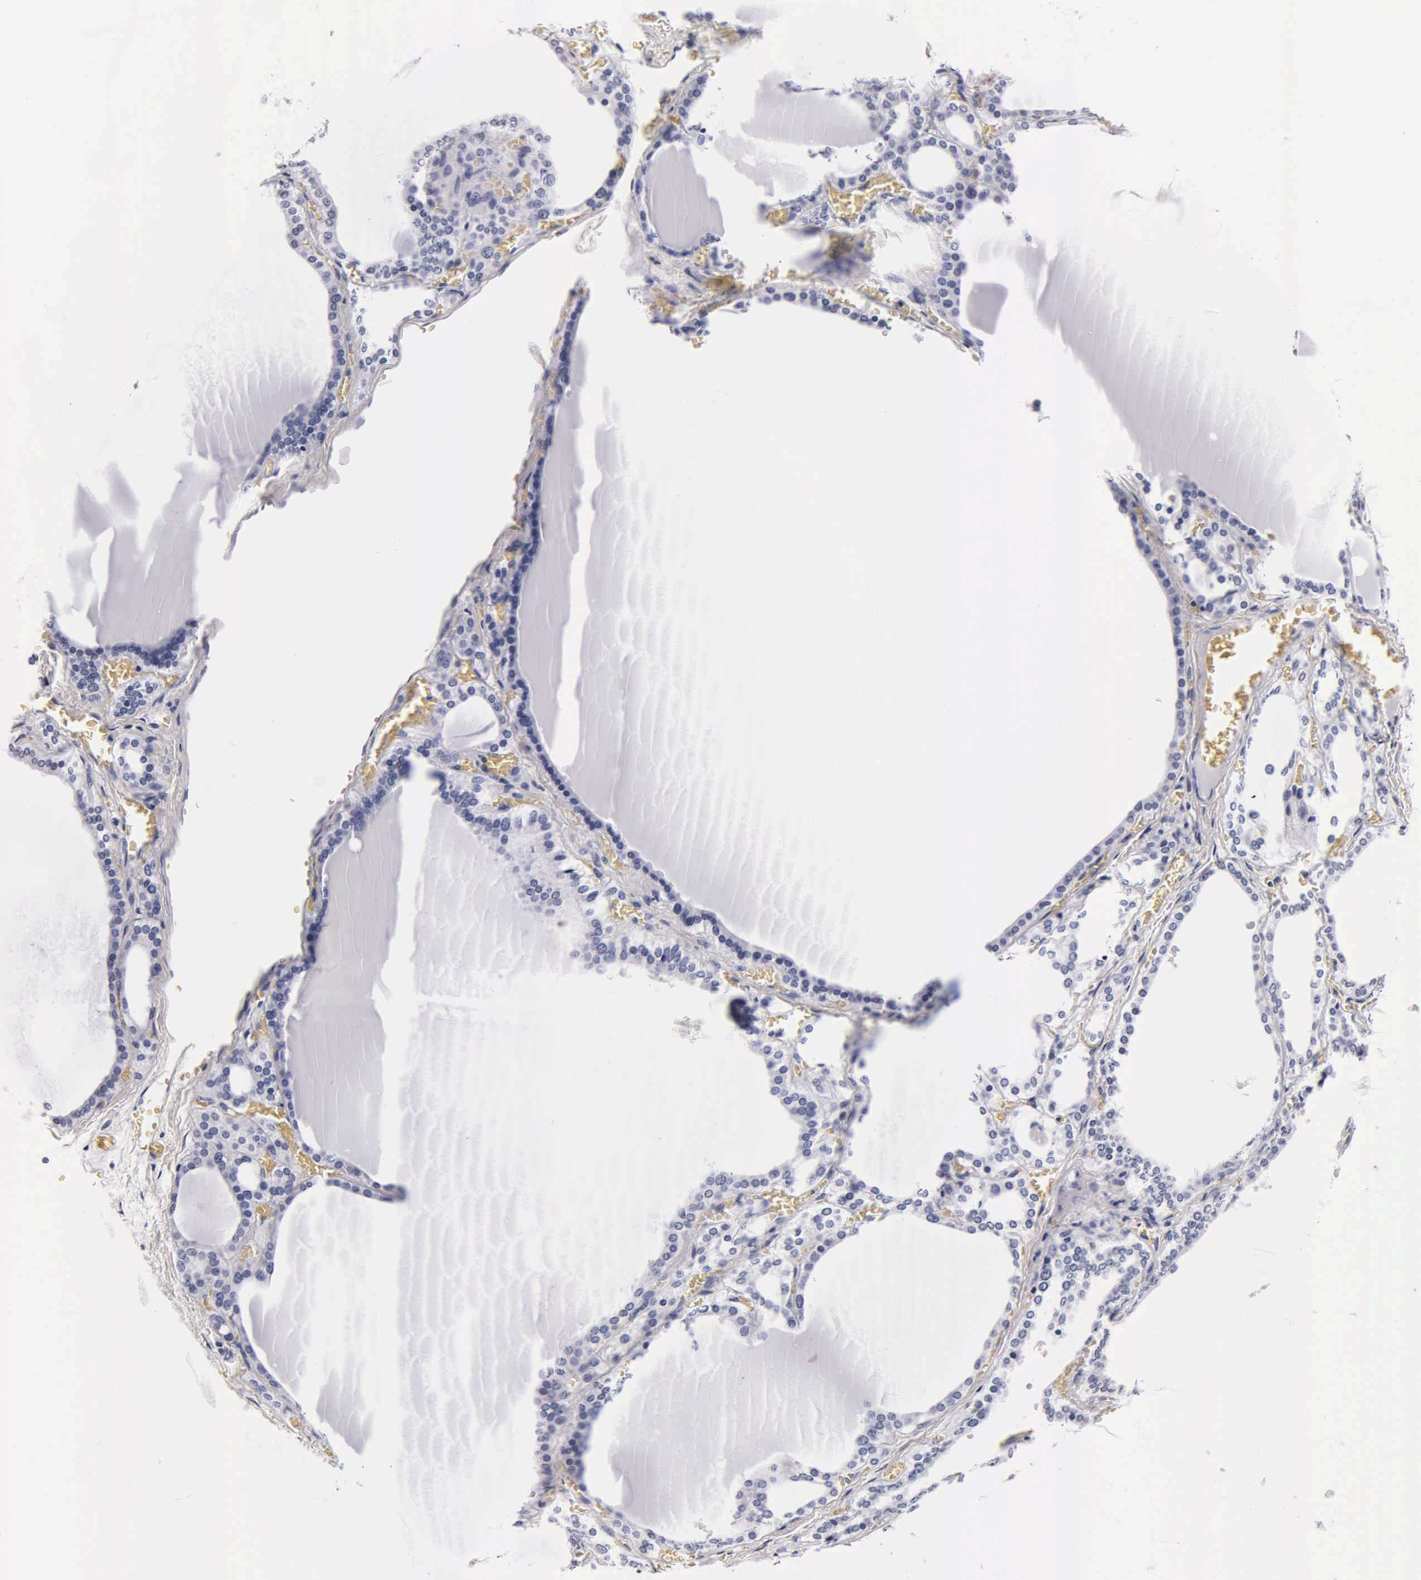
{"staining": {"intensity": "negative", "quantity": "none", "location": "none"}, "tissue": "thyroid gland", "cell_type": "Glandular cells", "image_type": "normal", "snomed": [{"axis": "morphology", "description": "Normal tissue, NOS"}, {"axis": "topography", "description": "Thyroid gland"}], "caption": "This is an IHC image of unremarkable thyroid gland. There is no positivity in glandular cells.", "gene": "CGB3", "patient": {"sex": "female", "age": 55}}